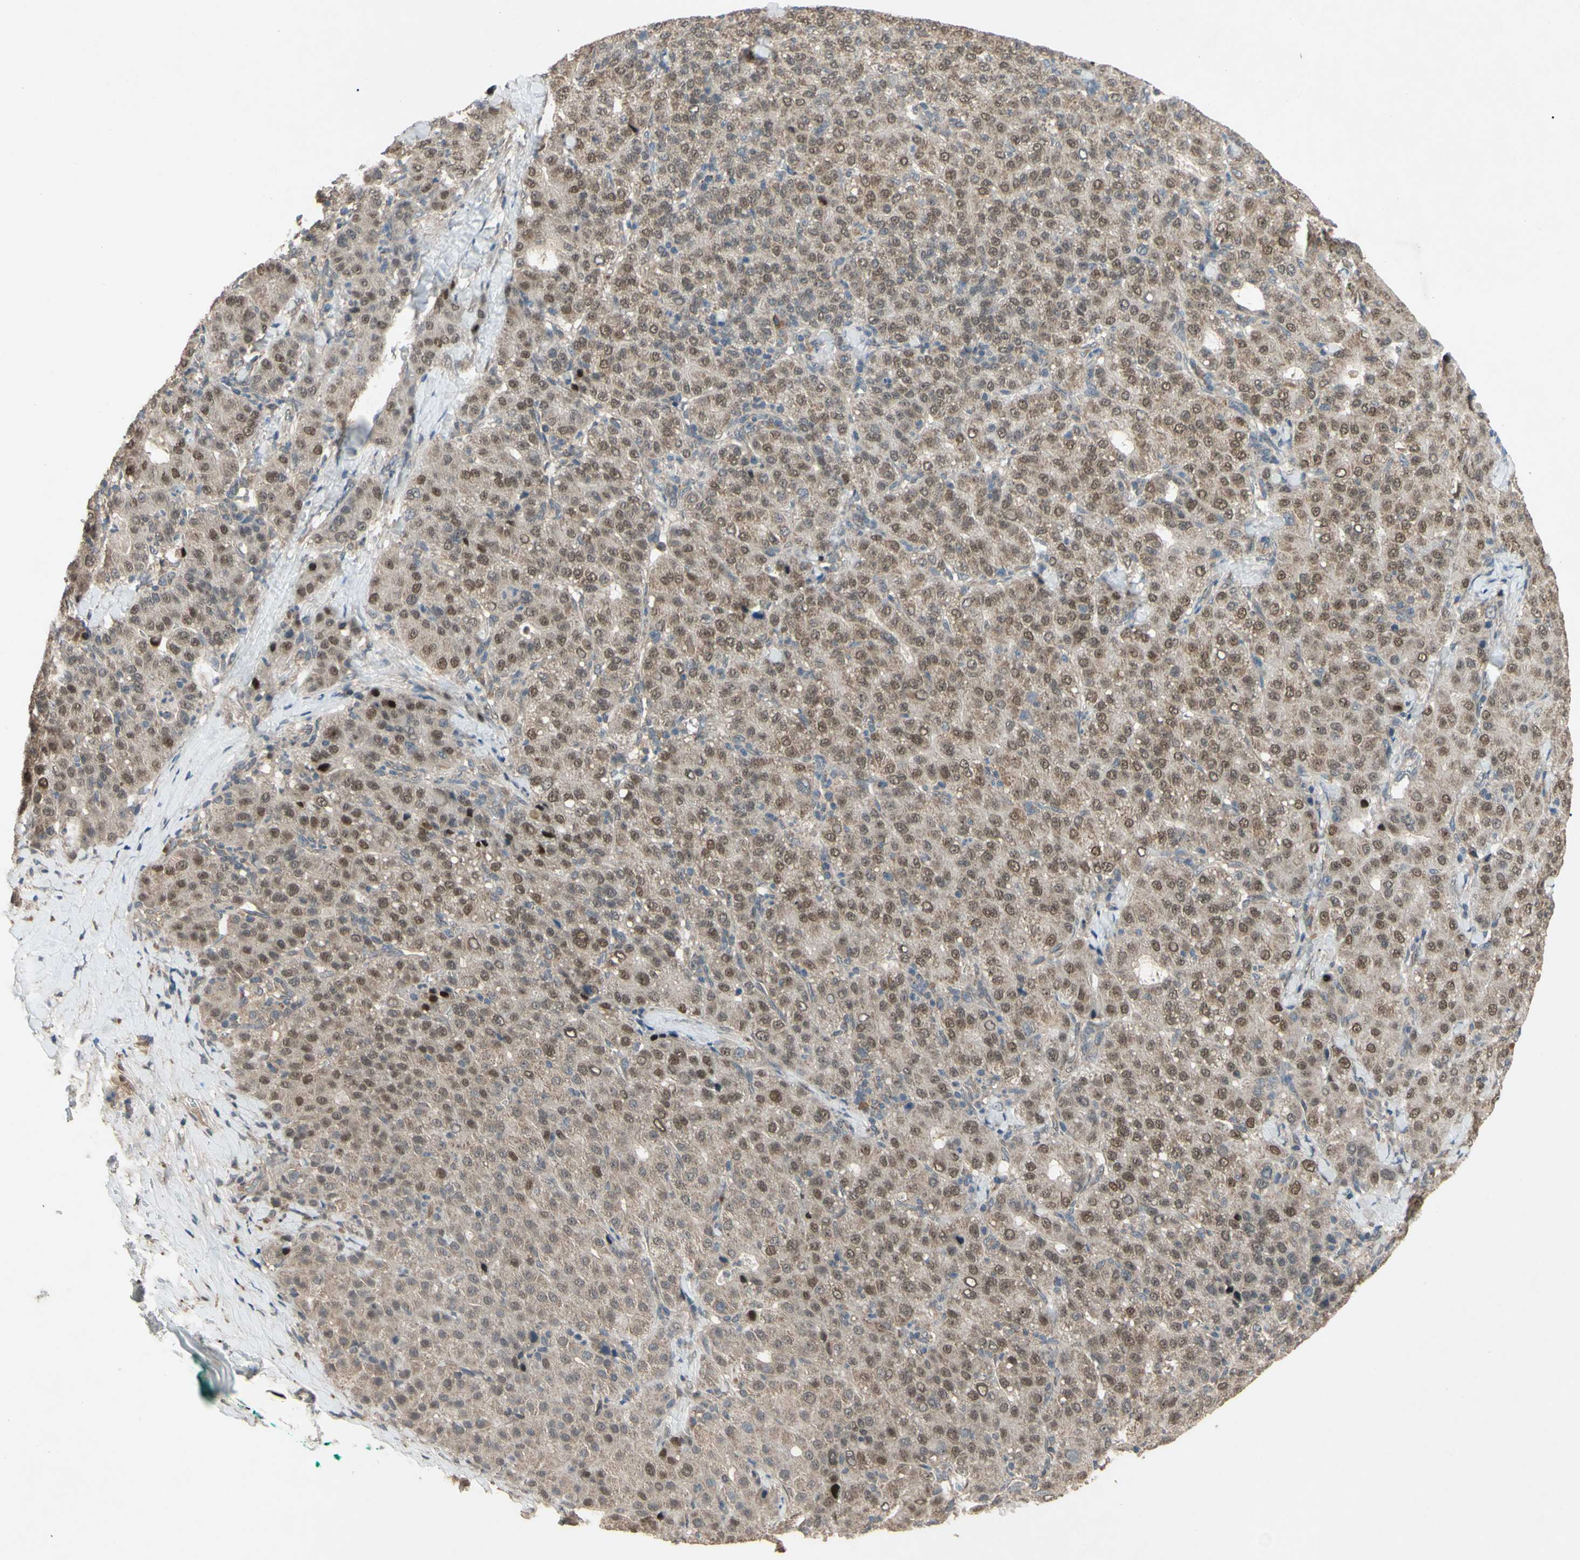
{"staining": {"intensity": "moderate", "quantity": ">75%", "location": "cytoplasmic/membranous,nuclear"}, "tissue": "liver cancer", "cell_type": "Tumor cells", "image_type": "cancer", "snomed": [{"axis": "morphology", "description": "Carcinoma, Hepatocellular, NOS"}, {"axis": "topography", "description": "Liver"}], "caption": "A brown stain labels moderate cytoplasmic/membranous and nuclear positivity of a protein in human liver cancer tumor cells.", "gene": "CD164", "patient": {"sex": "male", "age": 65}}